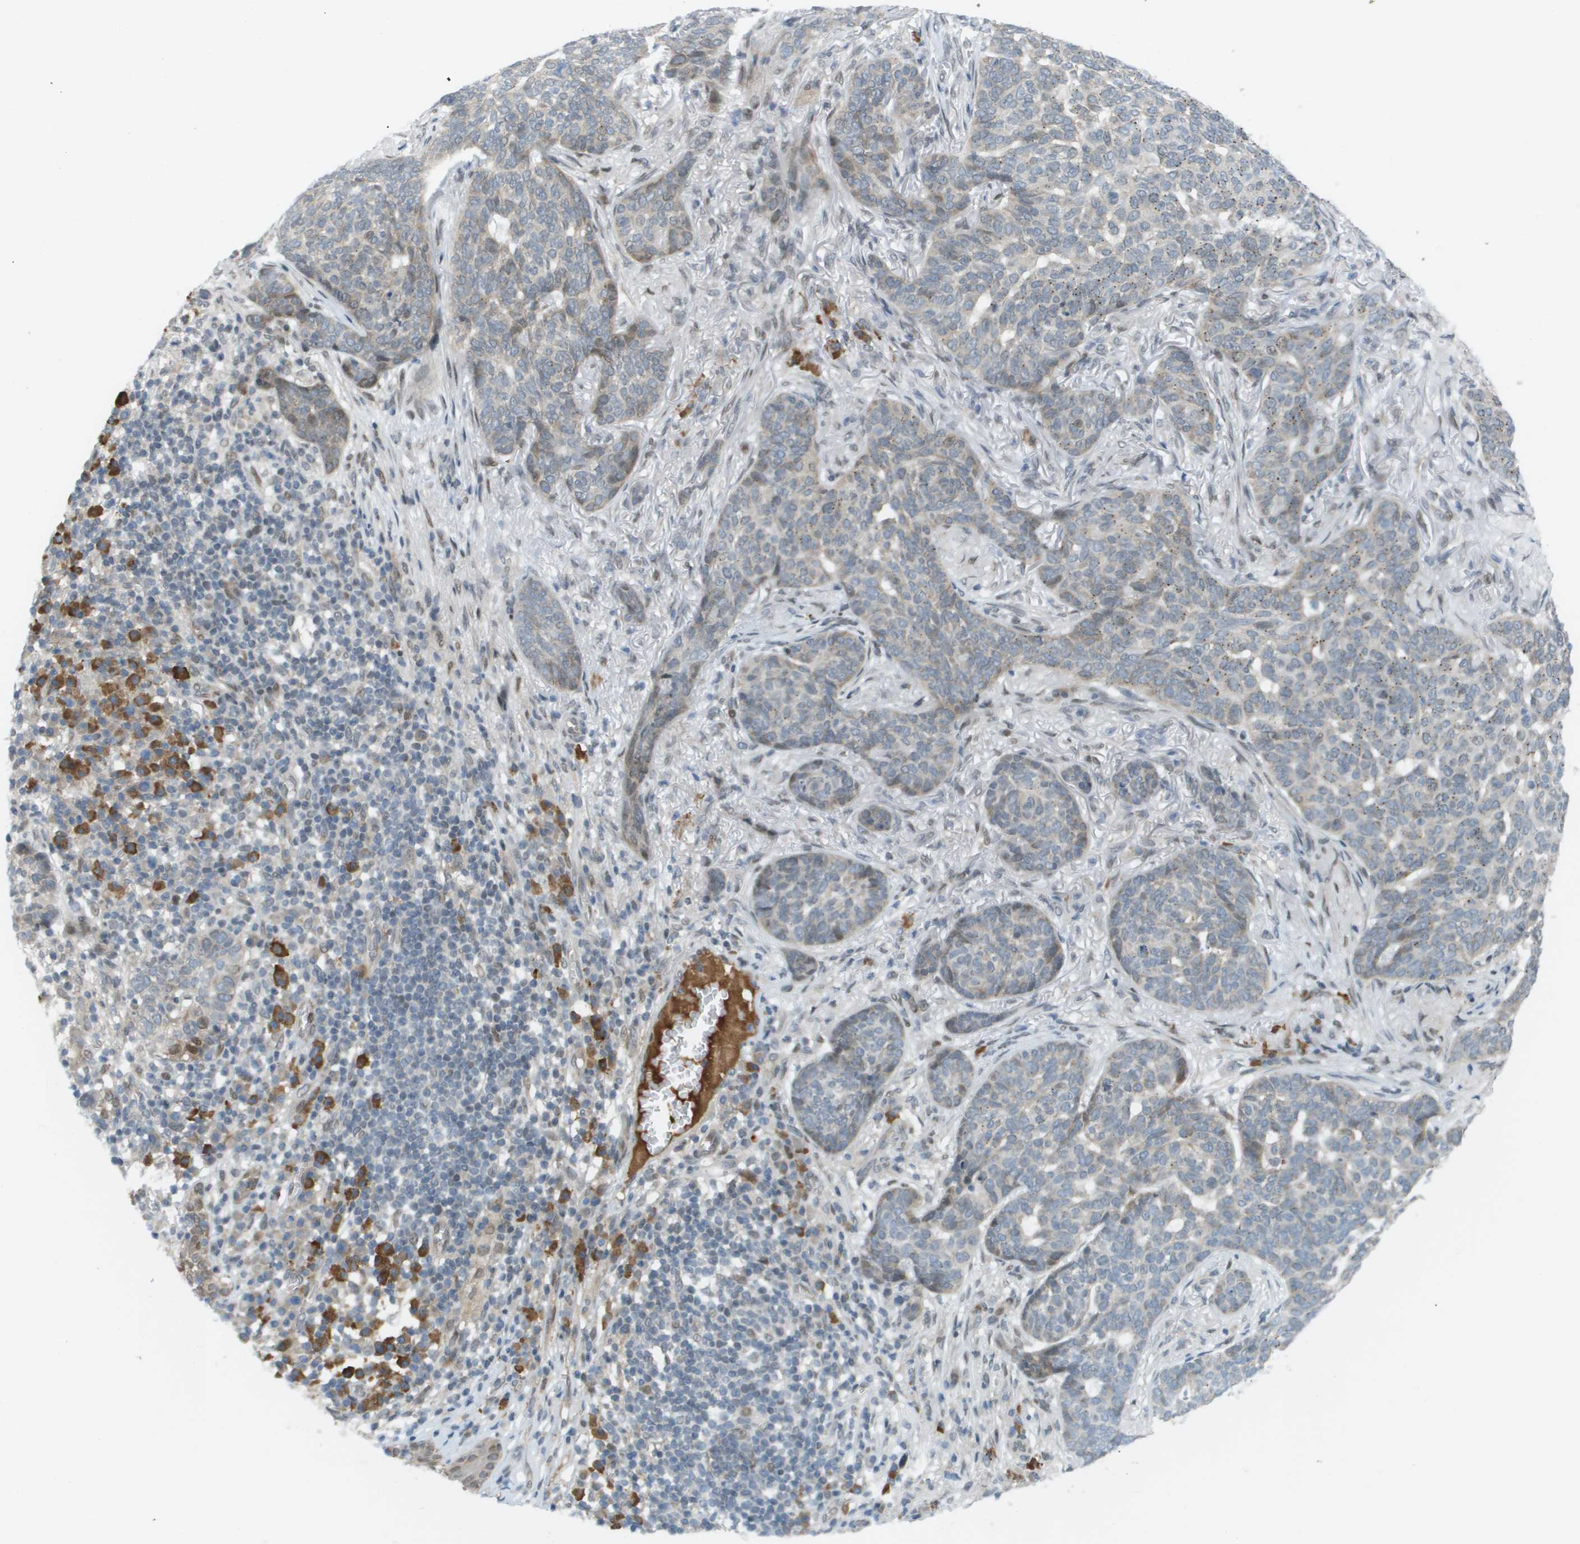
{"staining": {"intensity": "weak", "quantity": "<25%", "location": "cytoplasmic/membranous"}, "tissue": "skin cancer", "cell_type": "Tumor cells", "image_type": "cancer", "snomed": [{"axis": "morphology", "description": "Basal cell carcinoma"}, {"axis": "topography", "description": "Skin"}], "caption": "Immunohistochemistry image of human basal cell carcinoma (skin) stained for a protein (brown), which exhibits no staining in tumor cells.", "gene": "CACNB4", "patient": {"sex": "male", "age": 85}}